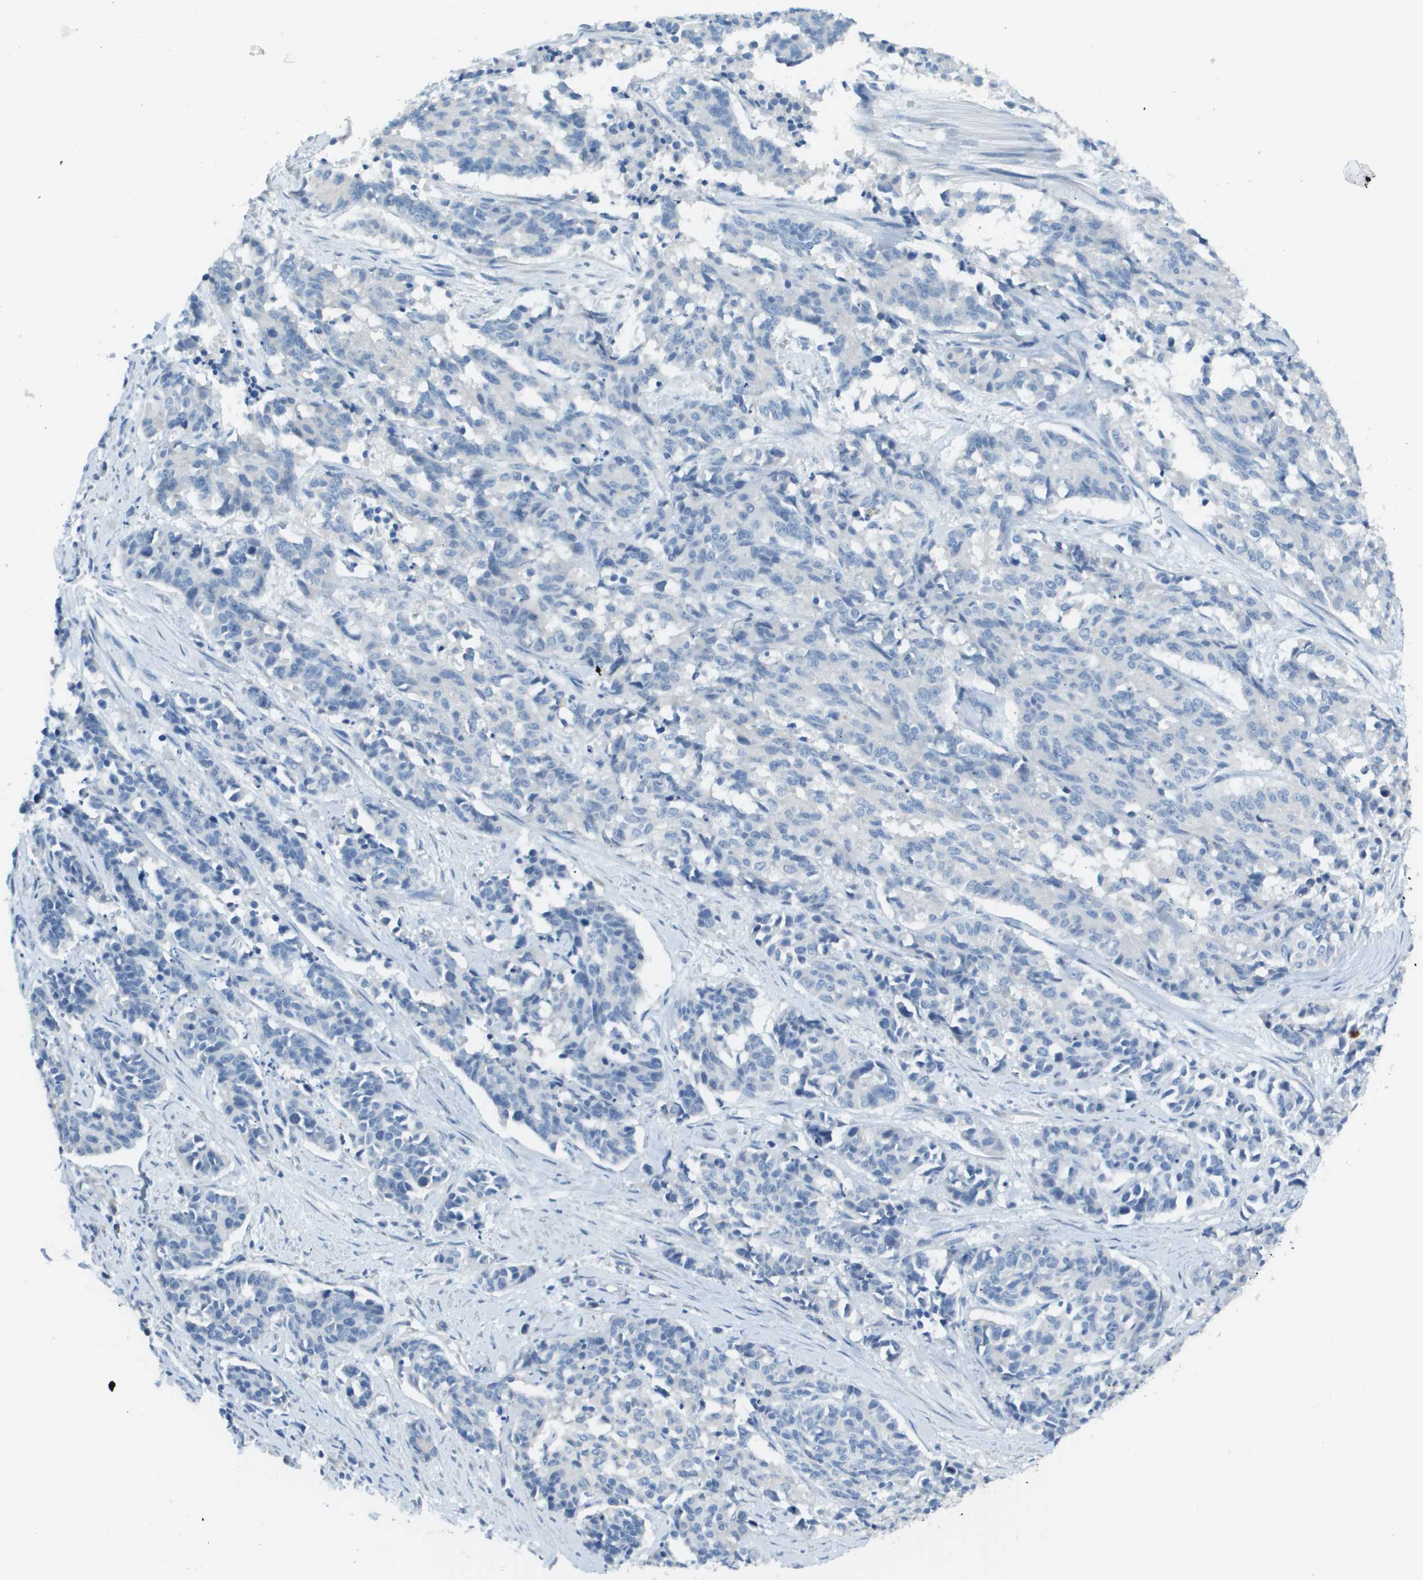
{"staining": {"intensity": "negative", "quantity": "none", "location": "none"}, "tissue": "cervical cancer", "cell_type": "Tumor cells", "image_type": "cancer", "snomed": [{"axis": "morphology", "description": "Squamous cell carcinoma, NOS"}, {"axis": "topography", "description": "Cervix"}], "caption": "This is an immunohistochemistry (IHC) micrograph of cervical cancer. There is no staining in tumor cells.", "gene": "PTGDR2", "patient": {"sex": "female", "age": 35}}